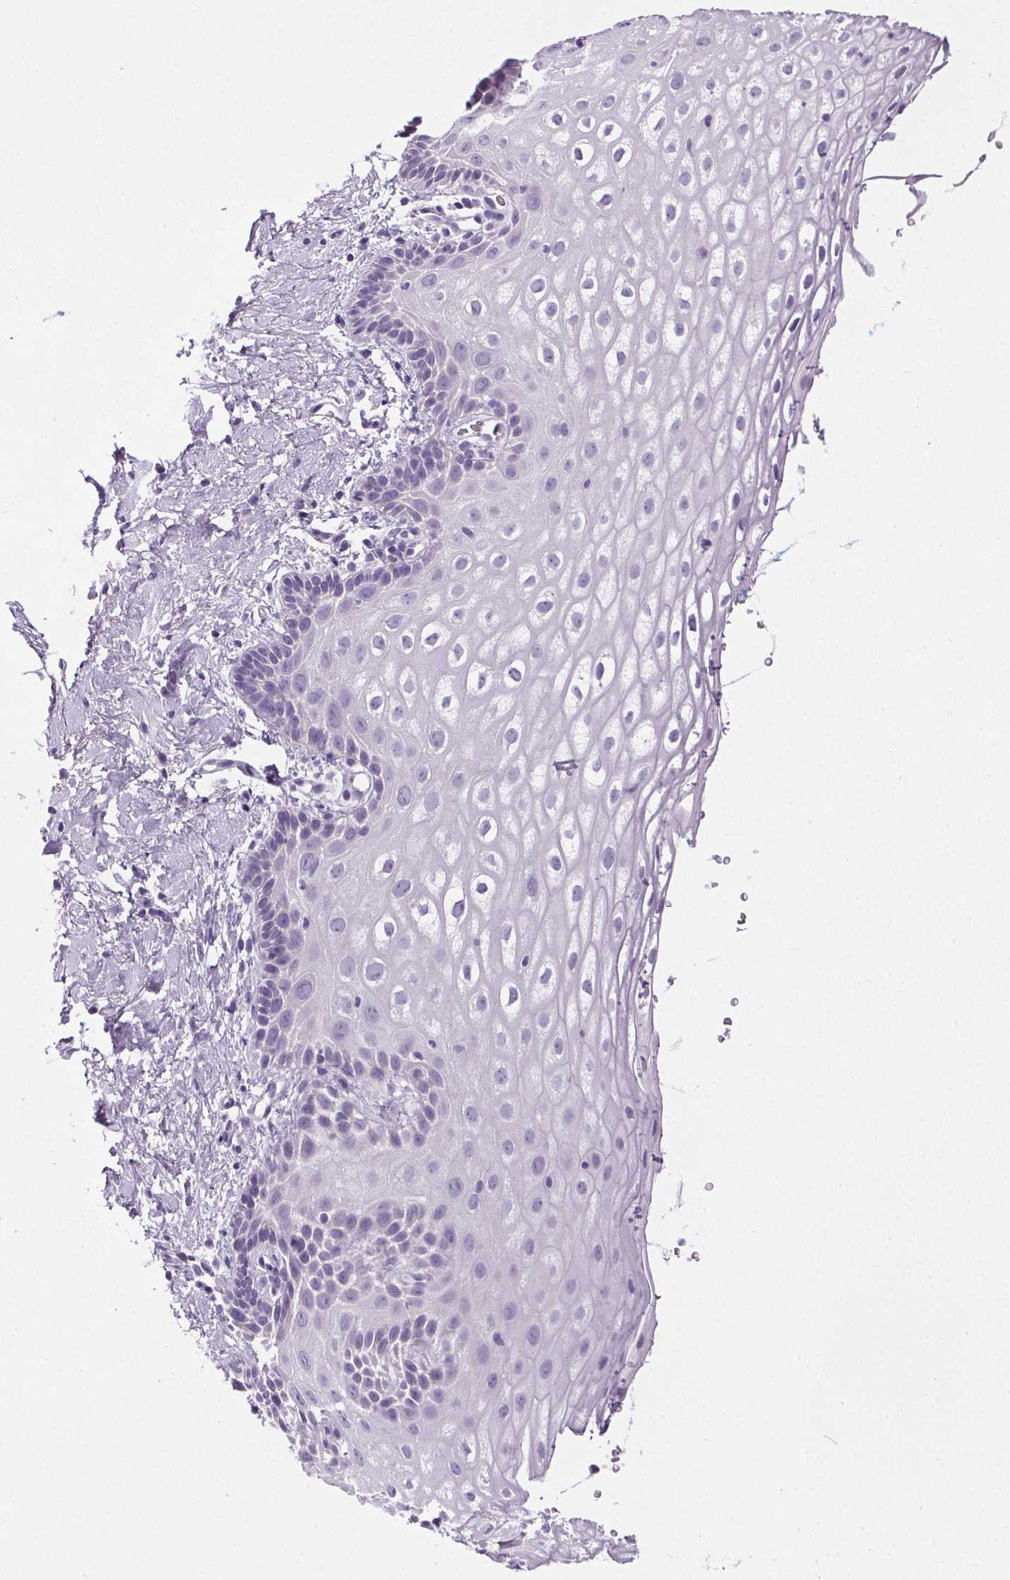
{"staining": {"intensity": "negative", "quantity": "none", "location": "none"}, "tissue": "vagina", "cell_type": "Squamous epithelial cells", "image_type": "normal", "snomed": [{"axis": "morphology", "description": "Normal tissue, NOS"}, {"axis": "morphology", "description": "Adenocarcinoma, NOS"}, {"axis": "topography", "description": "Rectum"}, {"axis": "topography", "description": "Vagina"}, {"axis": "topography", "description": "Peripheral nerve tissue"}], "caption": "Immunohistochemistry histopathology image of benign vagina: human vagina stained with DAB (3,3'-diaminobenzidine) exhibits no significant protein positivity in squamous epithelial cells. (Stains: DAB (3,3'-diaminobenzidine) IHC with hematoxylin counter stain, Microscopy: brightfield microscopy at high magnification).", "gene": "ELAVL2", "patient": {"sex": "female", "age": 71}}